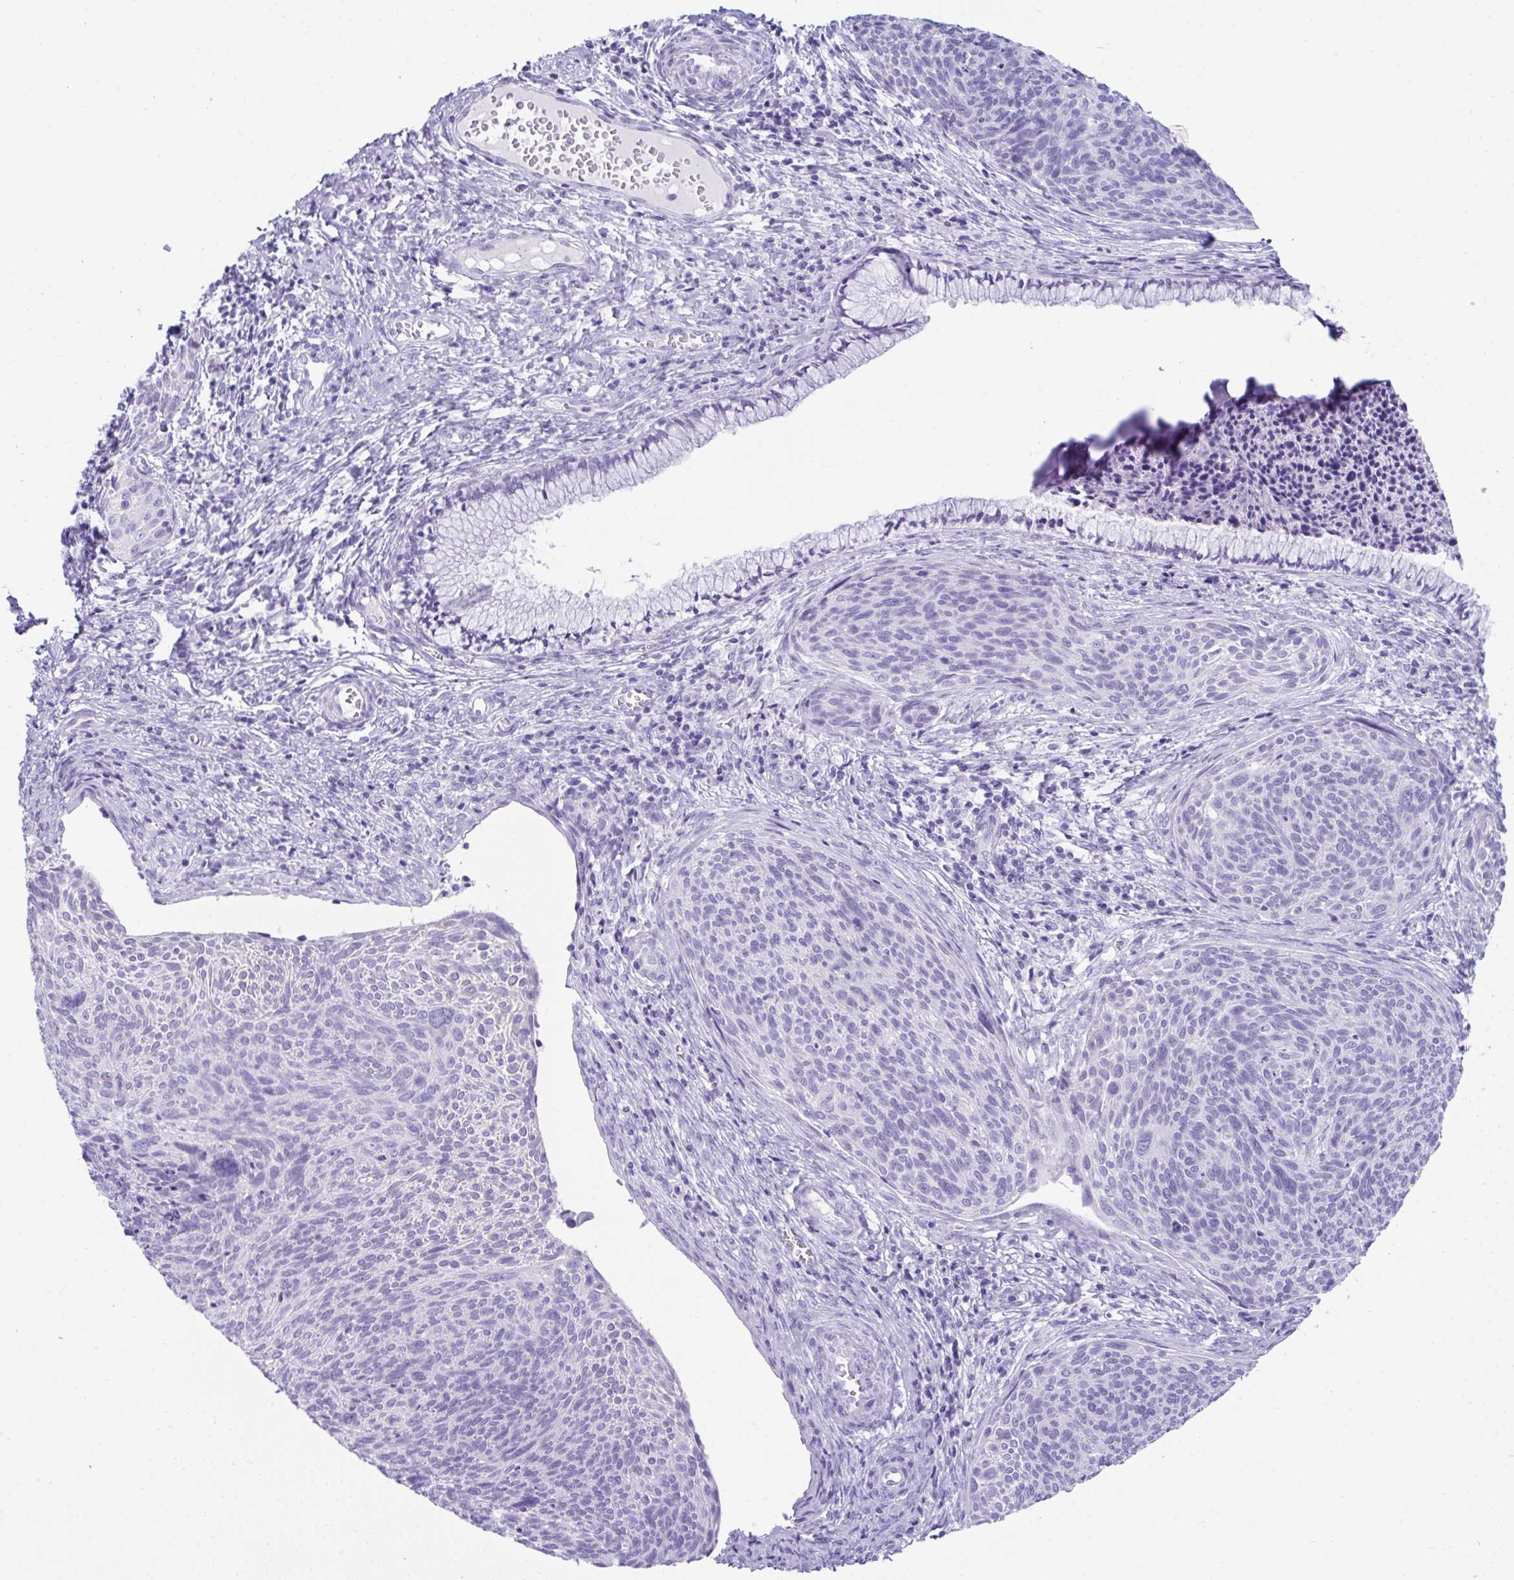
{"staining": {"intensity": "negative", "quantity": "none", "location": "none"}, "tissue": "cervical cancer", "cell_type": "Tumor cells", "image_type": "cancer", "snomed": [{"axis": "morphology", "description": "Squamous cell carcinoma, NOS"}, {"axis": "topography", "description": "Cervix"}], "caption": "There is no significant expression in tumor cells of cervical squamous cell carcinoma.", "gene": "PSCA", "patient": {"sex": "female", "age": 49}}